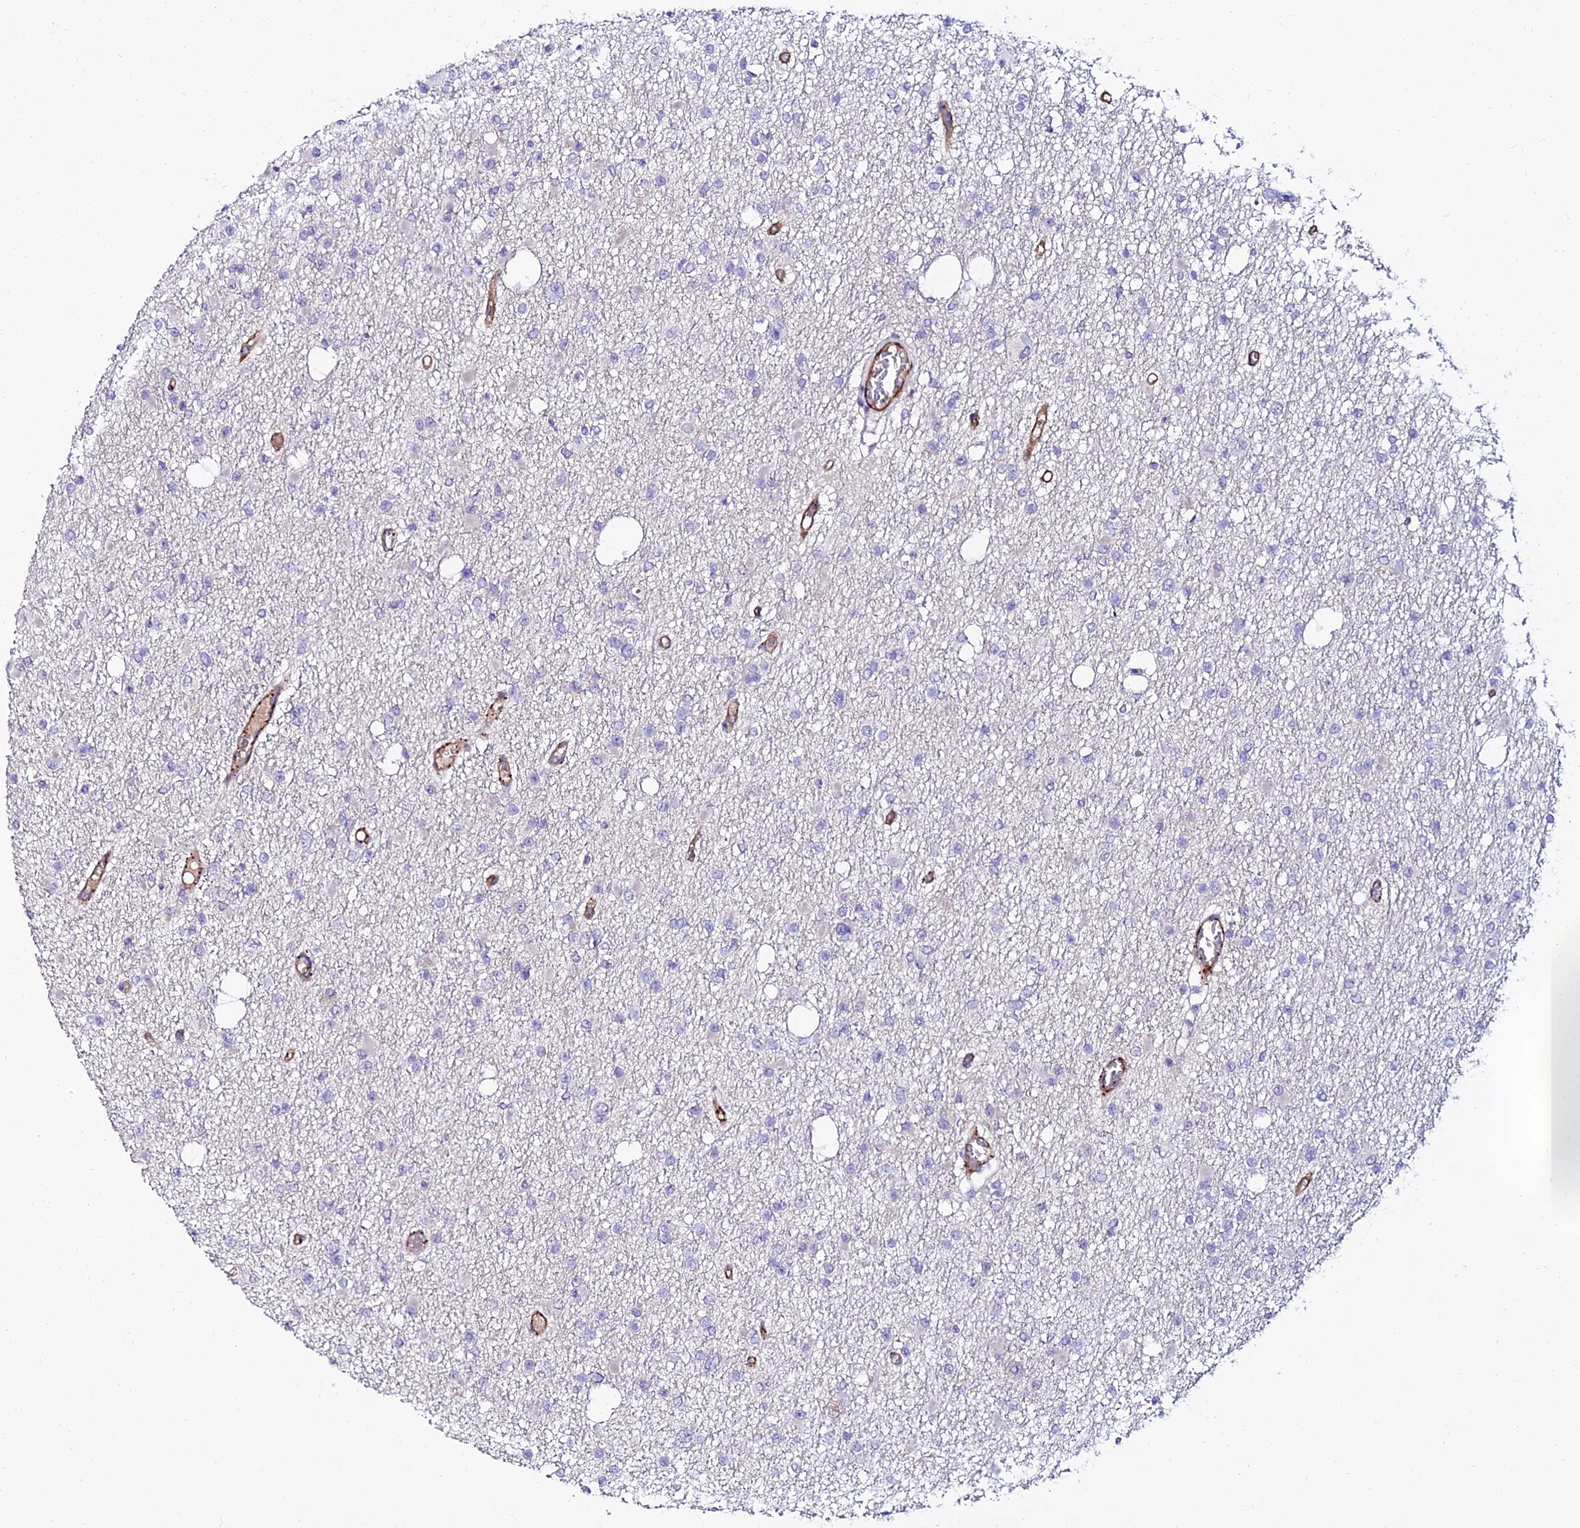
{"staining": {"intensity": "negative", "quantity": "none", "location": "none"}, "tissue": "glioma", "cell_type": "Tumor cells", "image_type": "cancer", "snomed": [{"axis": "morphology", "description": "Glioma, malignant, Low grade"}, {"axis": "topography", "description": "Brain"}], "caption": "A histopathology image of malignant low-grade glioma stained for a protein reveals no brown staining in tumor cells.", "gene": "ALDH3B2", "patient": {"sex": "female", "age": 22}}